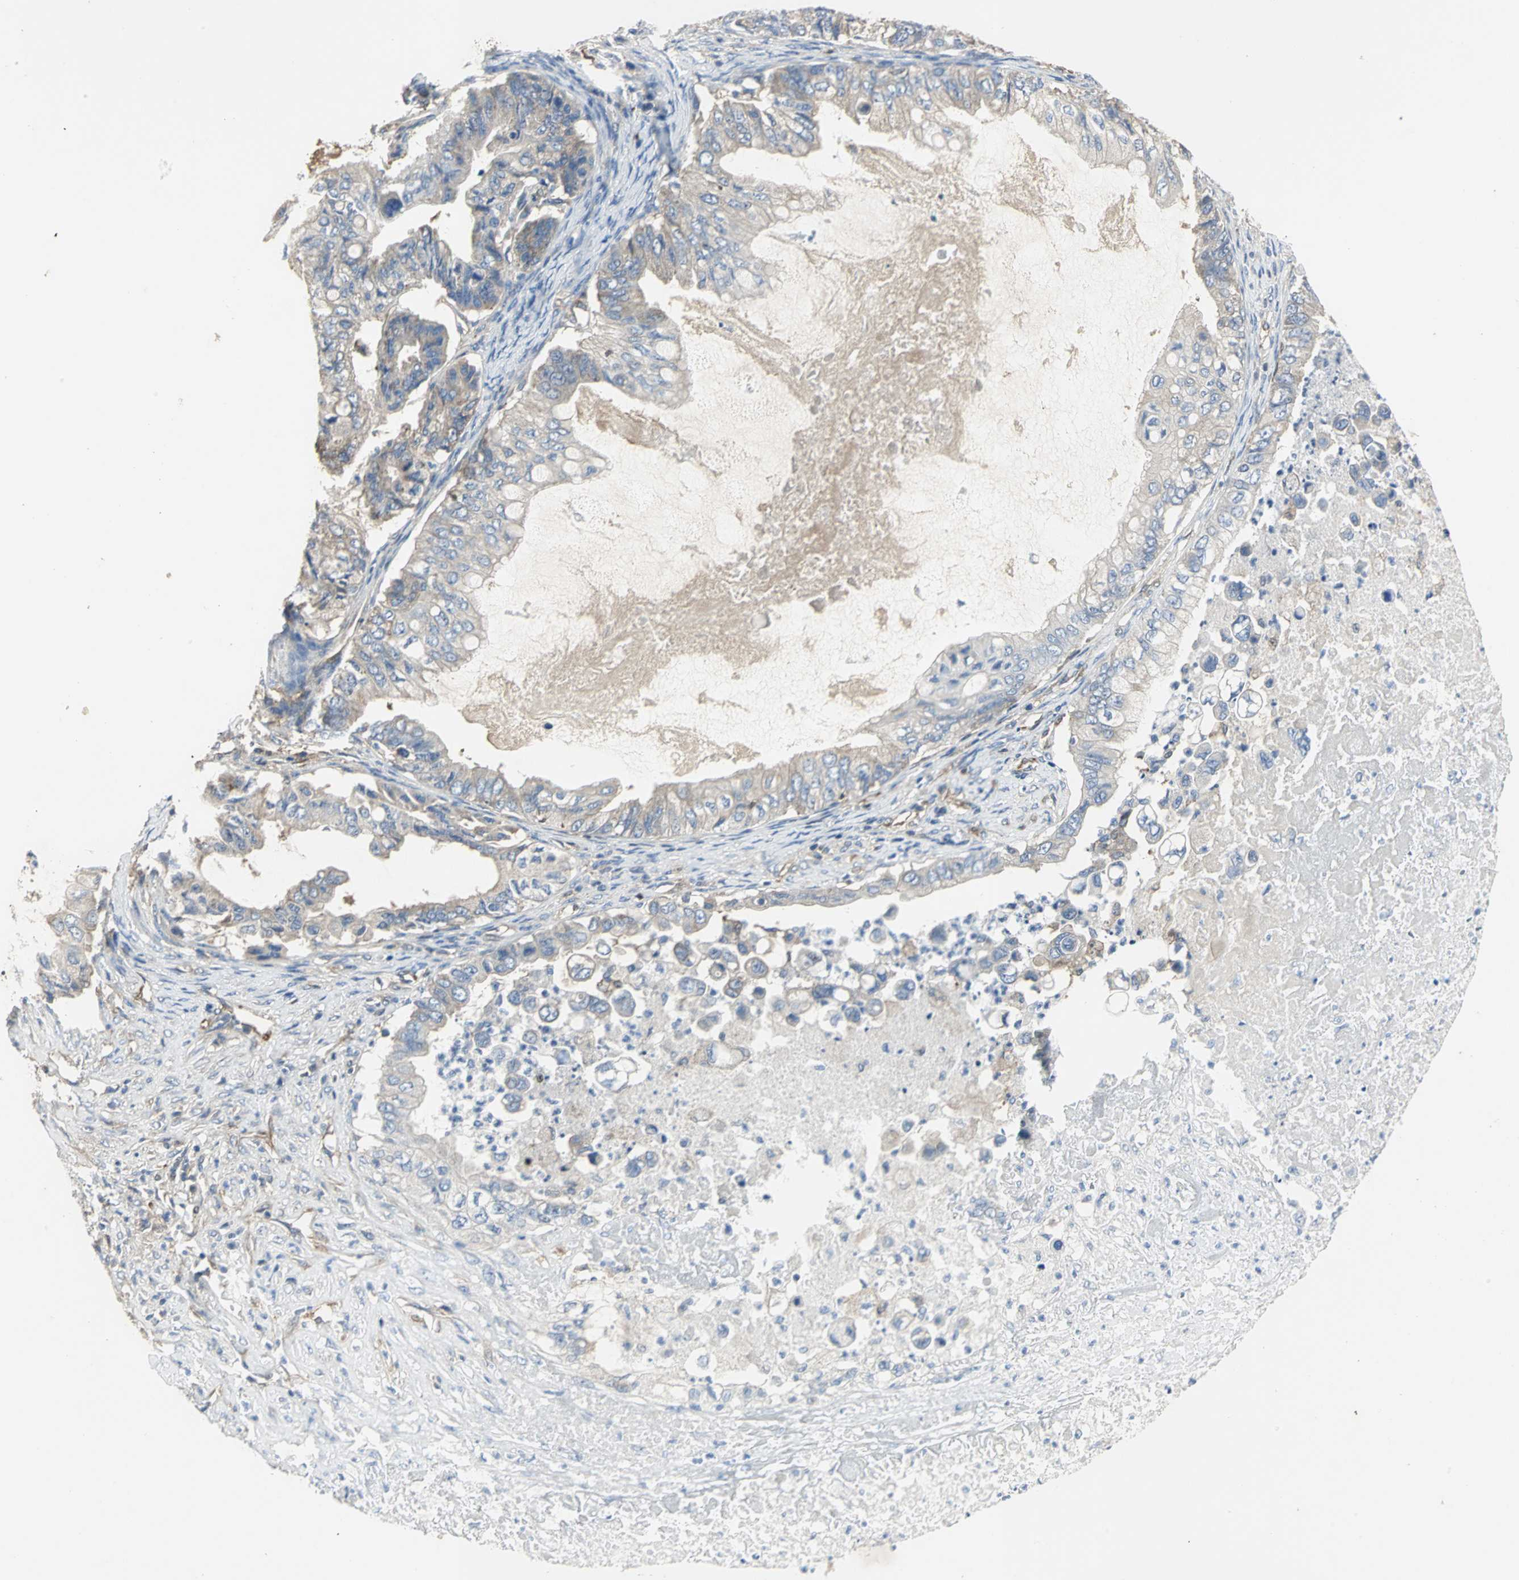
{"staining": {"intensity": "moderate", "quantity": "25%-75%", "location": "cytoplasmic/membranous"}, "tissue": "ovarian cancer", "cell_type": "Tumor cells", "image_type": "cancer", "snomed": [{"axis": "morphology", "description": "Cystadenocarcinoma, mucinous, NOS"}, {"axis": "topography", "description": "Ovary"}], "caption": "Tumor cells demonstrate moderate cytoplasmic/membranous staining in about 25%-75% of cells in ovarian mucinous cystadenocarcinoma.", "gene": "CHRNB1", "patient": {"sex": "female", "age": 80}}